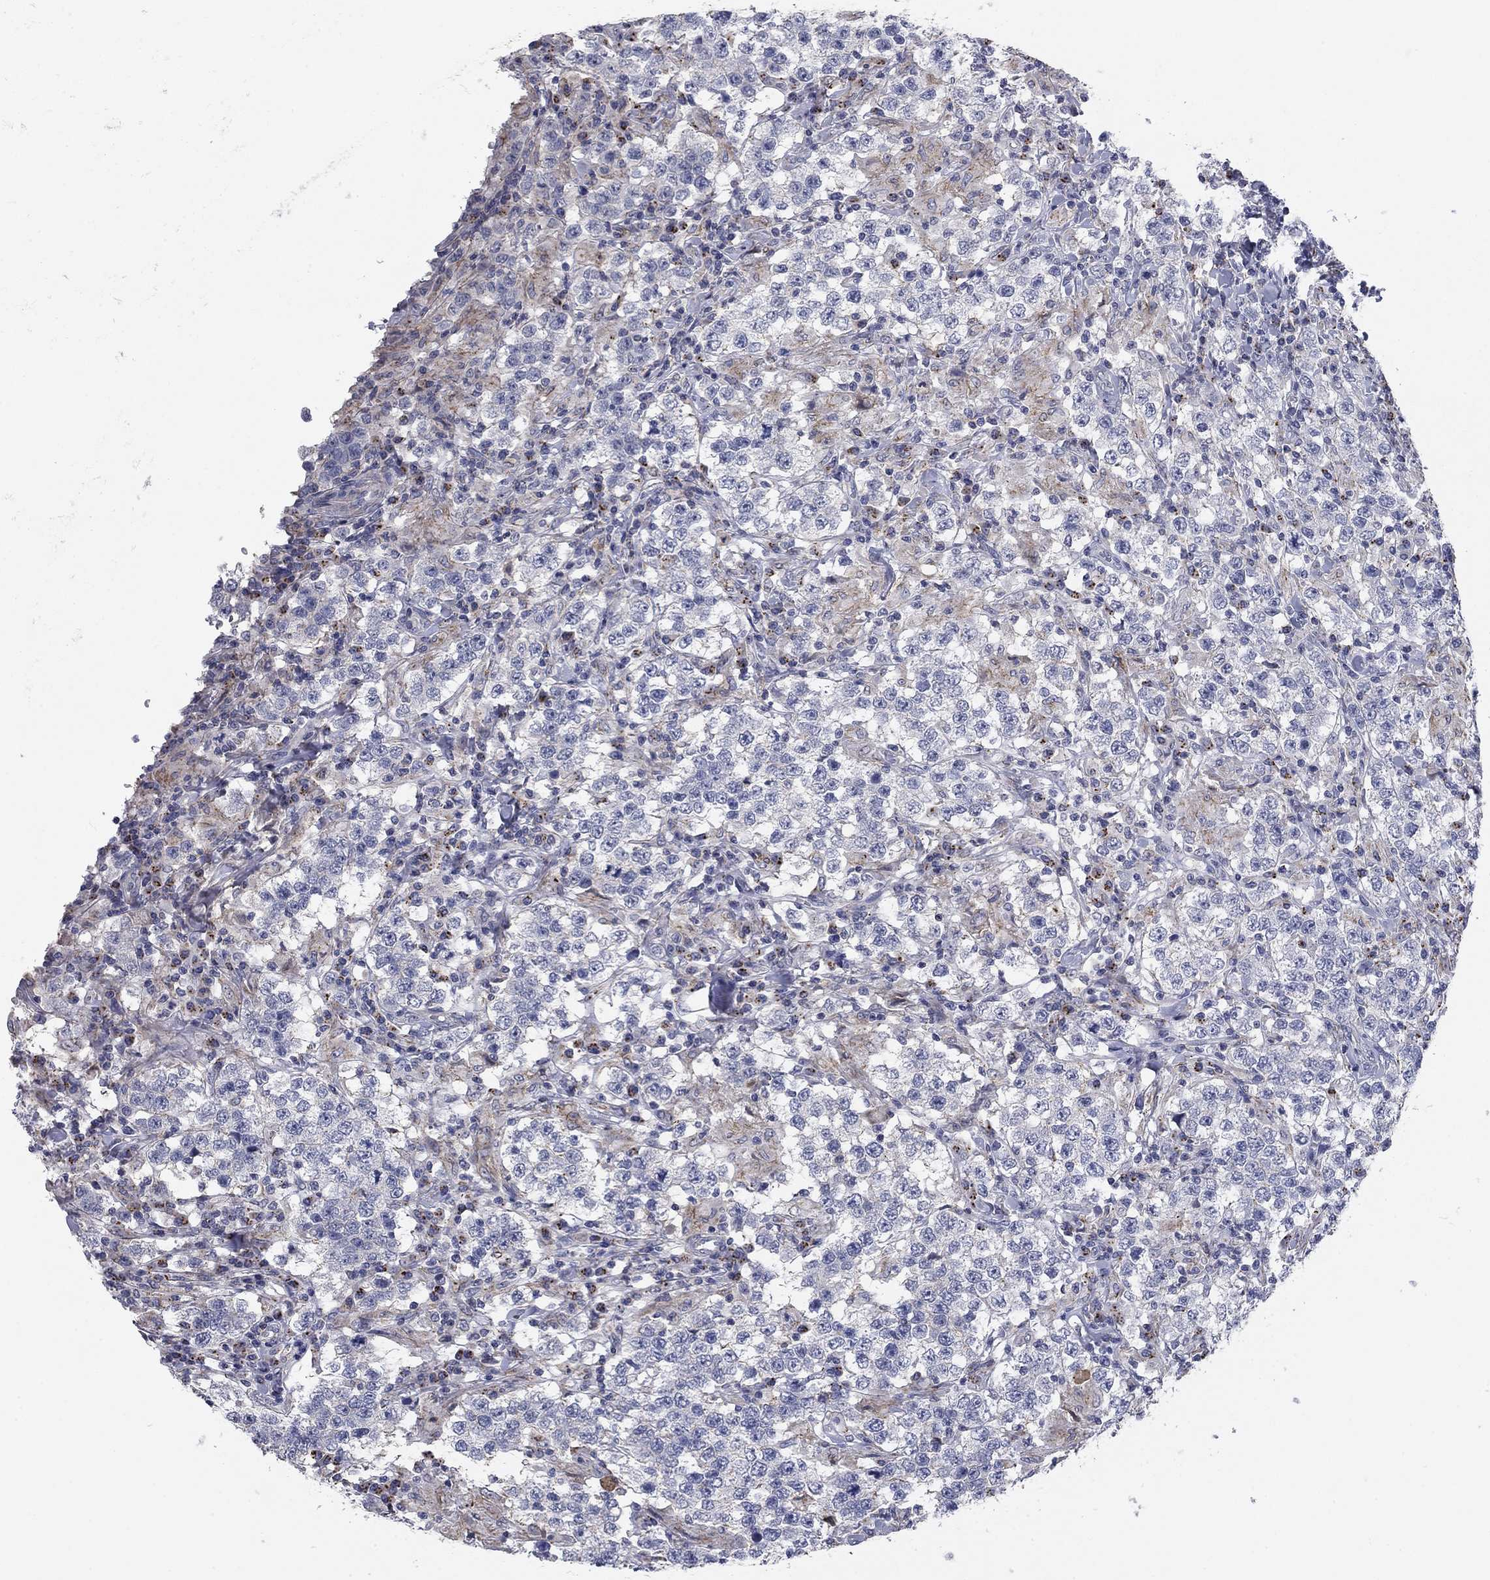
{"staining": {"intensity": "strong", "quantity": "25%-75%", "location": "cytoplasmic/membranous"}, "tissue": "testis cancer", "cell_type": "Tumor cells", "image_type": "cancer", "snomed": [{"axis": "morphology", "description": "Seminoma, NOS"}, {"axis": "morphology", "description": "Carcinoma, Embryonal, NOS"}, {"axis": "topography", "description": "Testis"}], "caption": "Strong cytoplasmic/membranous expression is seen in approximately 25%-75% of tumor cells in testis seminoma. The protein is shown in brown color, while the nuclei are stained blue.", "gene": "SEPTIN3", "patient": {"sex": "male", "age": 41}}